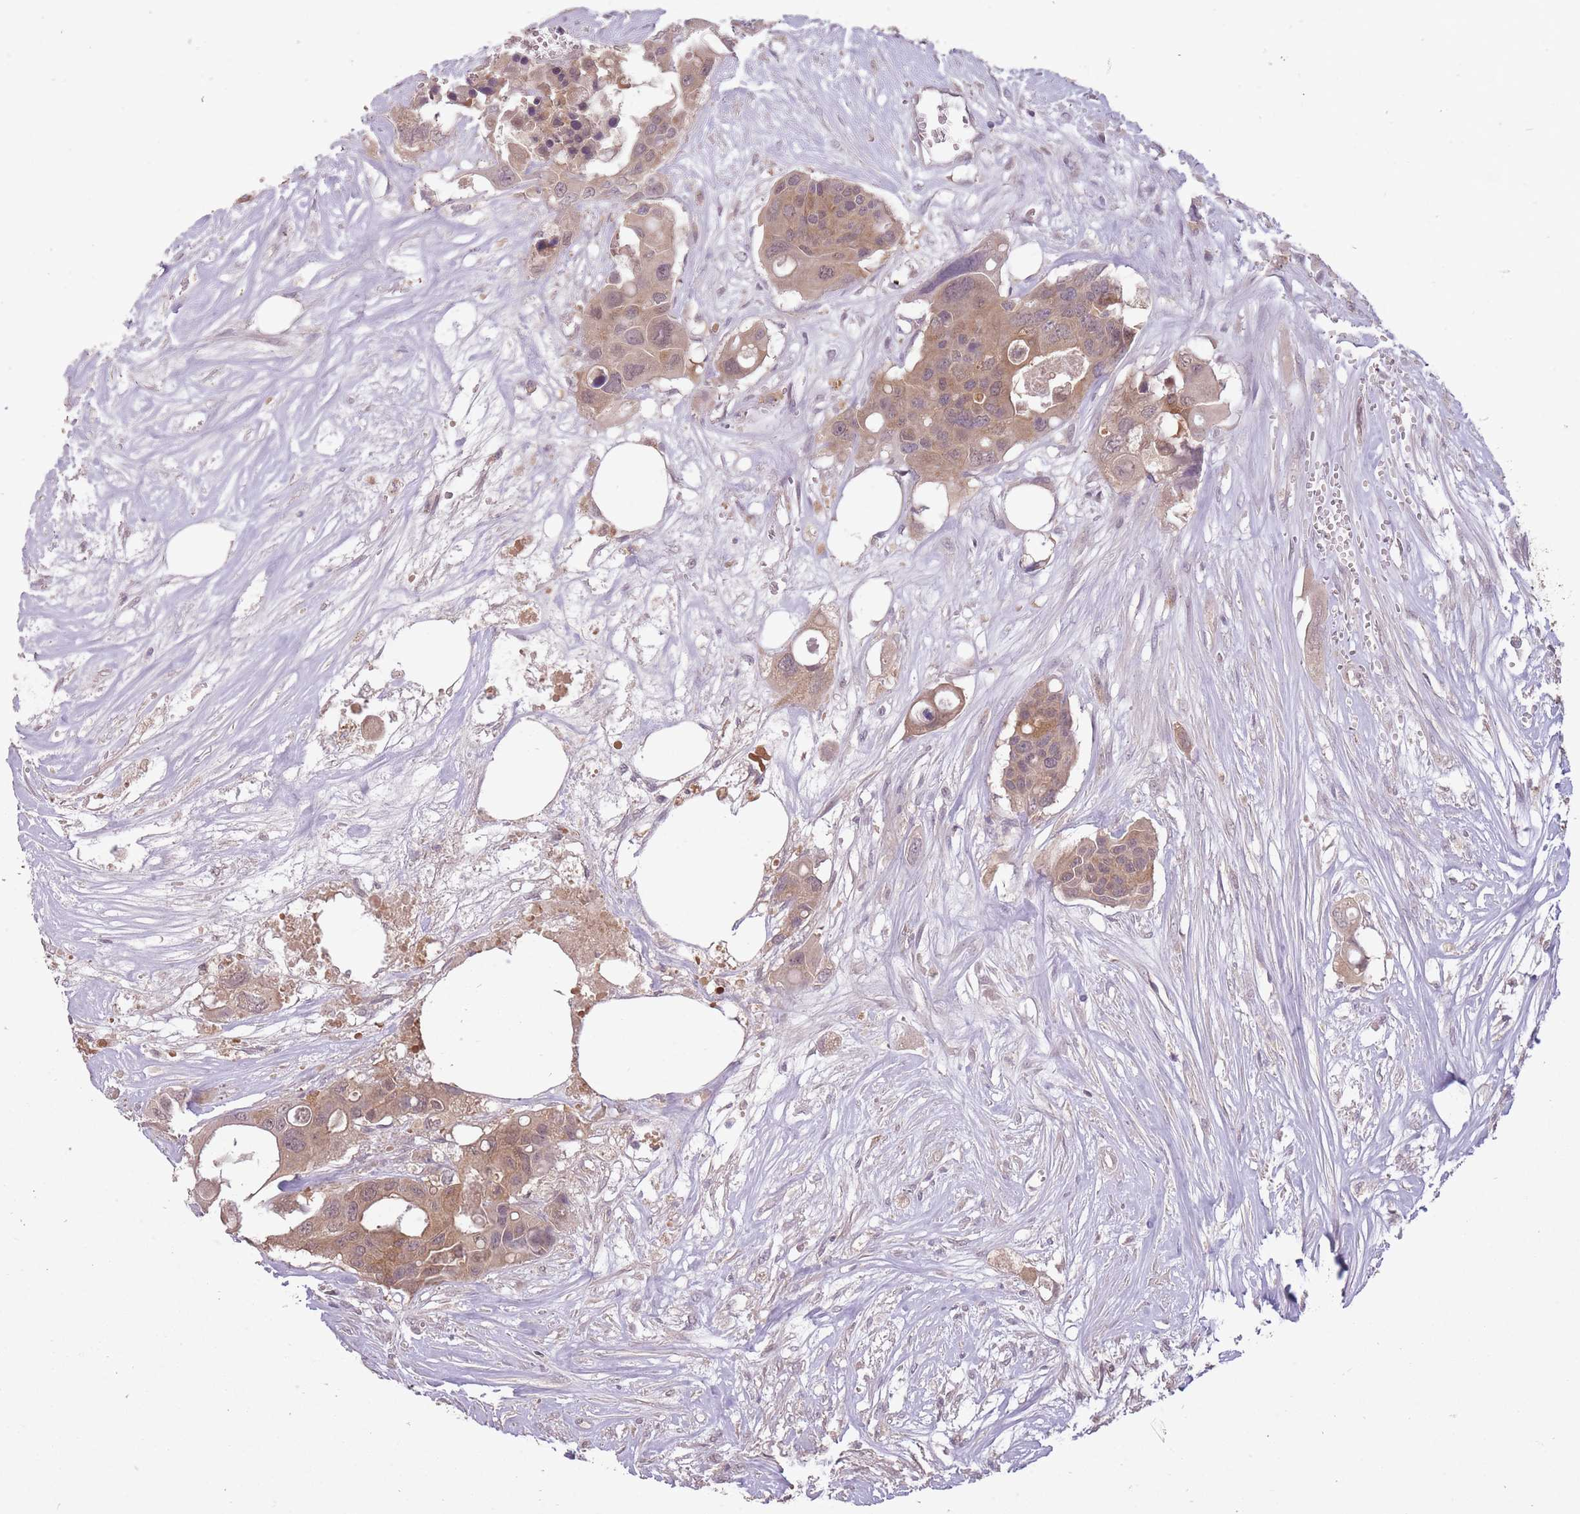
{"staining": {"intensity": "weak", "quantity": ">75%", "location": "cytoplasmic/membranous"}, "tissue": "colorectal cancer", "cell_type": "Tumor cells", "image_type": "cancer", "snomed": [{"axis": "morphology", "description": "Adenocarcinoma, NOS"}, {"axis": "topography", "description": "Colon"}], "caption": "Brown immunohistochemical staining in colorectal cancer exhibits weak cytoplasmic/membranous expression in approximately >75% of tumor cells.", "gene": "LRATD2", "patient": {"sex": "male", "age": 77}}